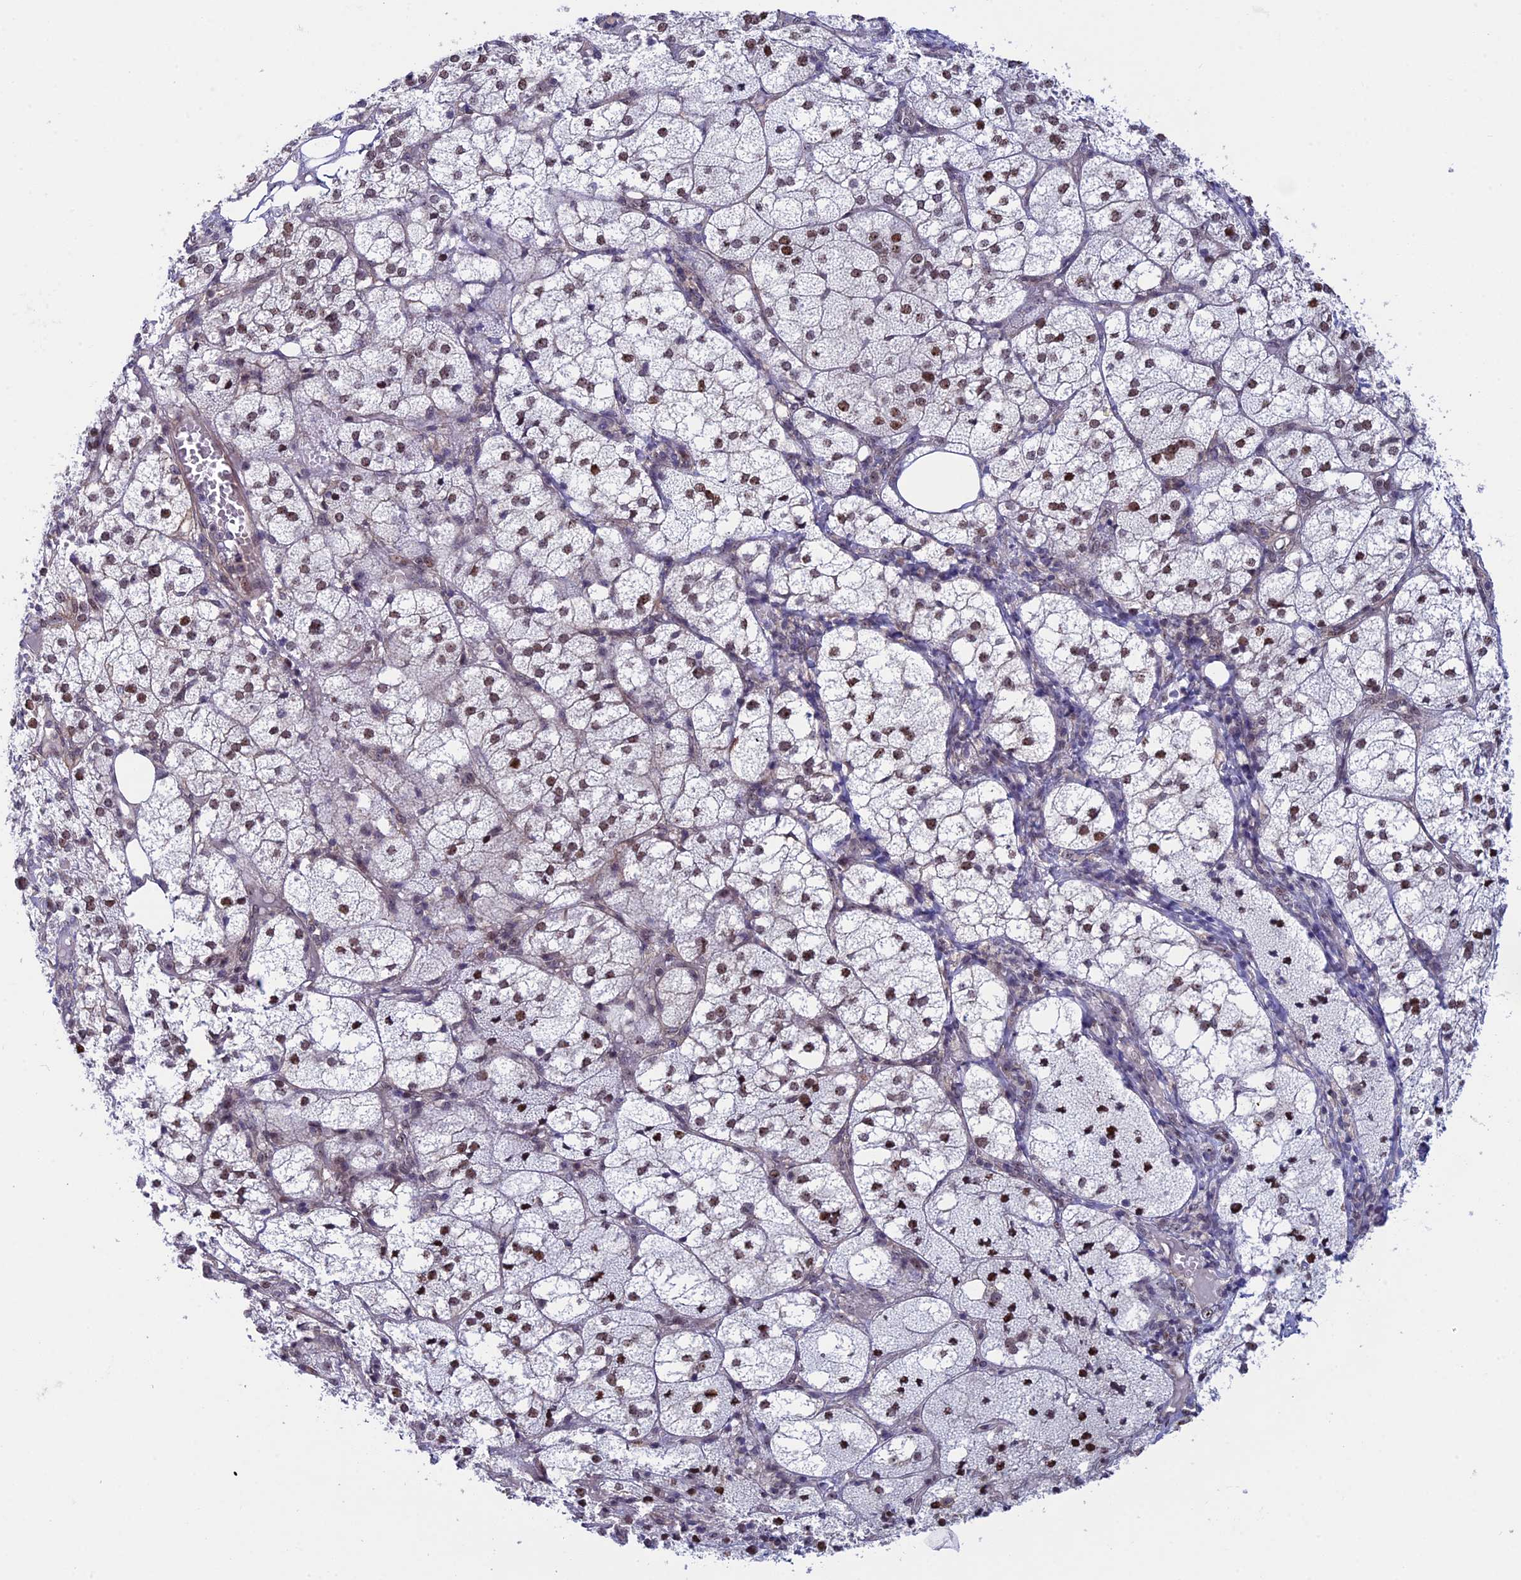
{"staining": {"intensity": "moderate", "quantity": ">75%", "location": "nuclear"}, "tissue": "adrenal gland", "cell_type": "Glandular cells", "image_type": "normal", "snomed": [{"axis": "morphology", "description": "Normal tissue, NOS"}, {"axis": "topography", "description": "Adrenal gland"}], "caption": "Immunohistochemical staining of normal human adrenal gland demonstrates medium levels of moderate nuclear staining in about >75% of glandular cells.", "gene": "CCDC86", "patient": {"sex": "female", "age": 61}}